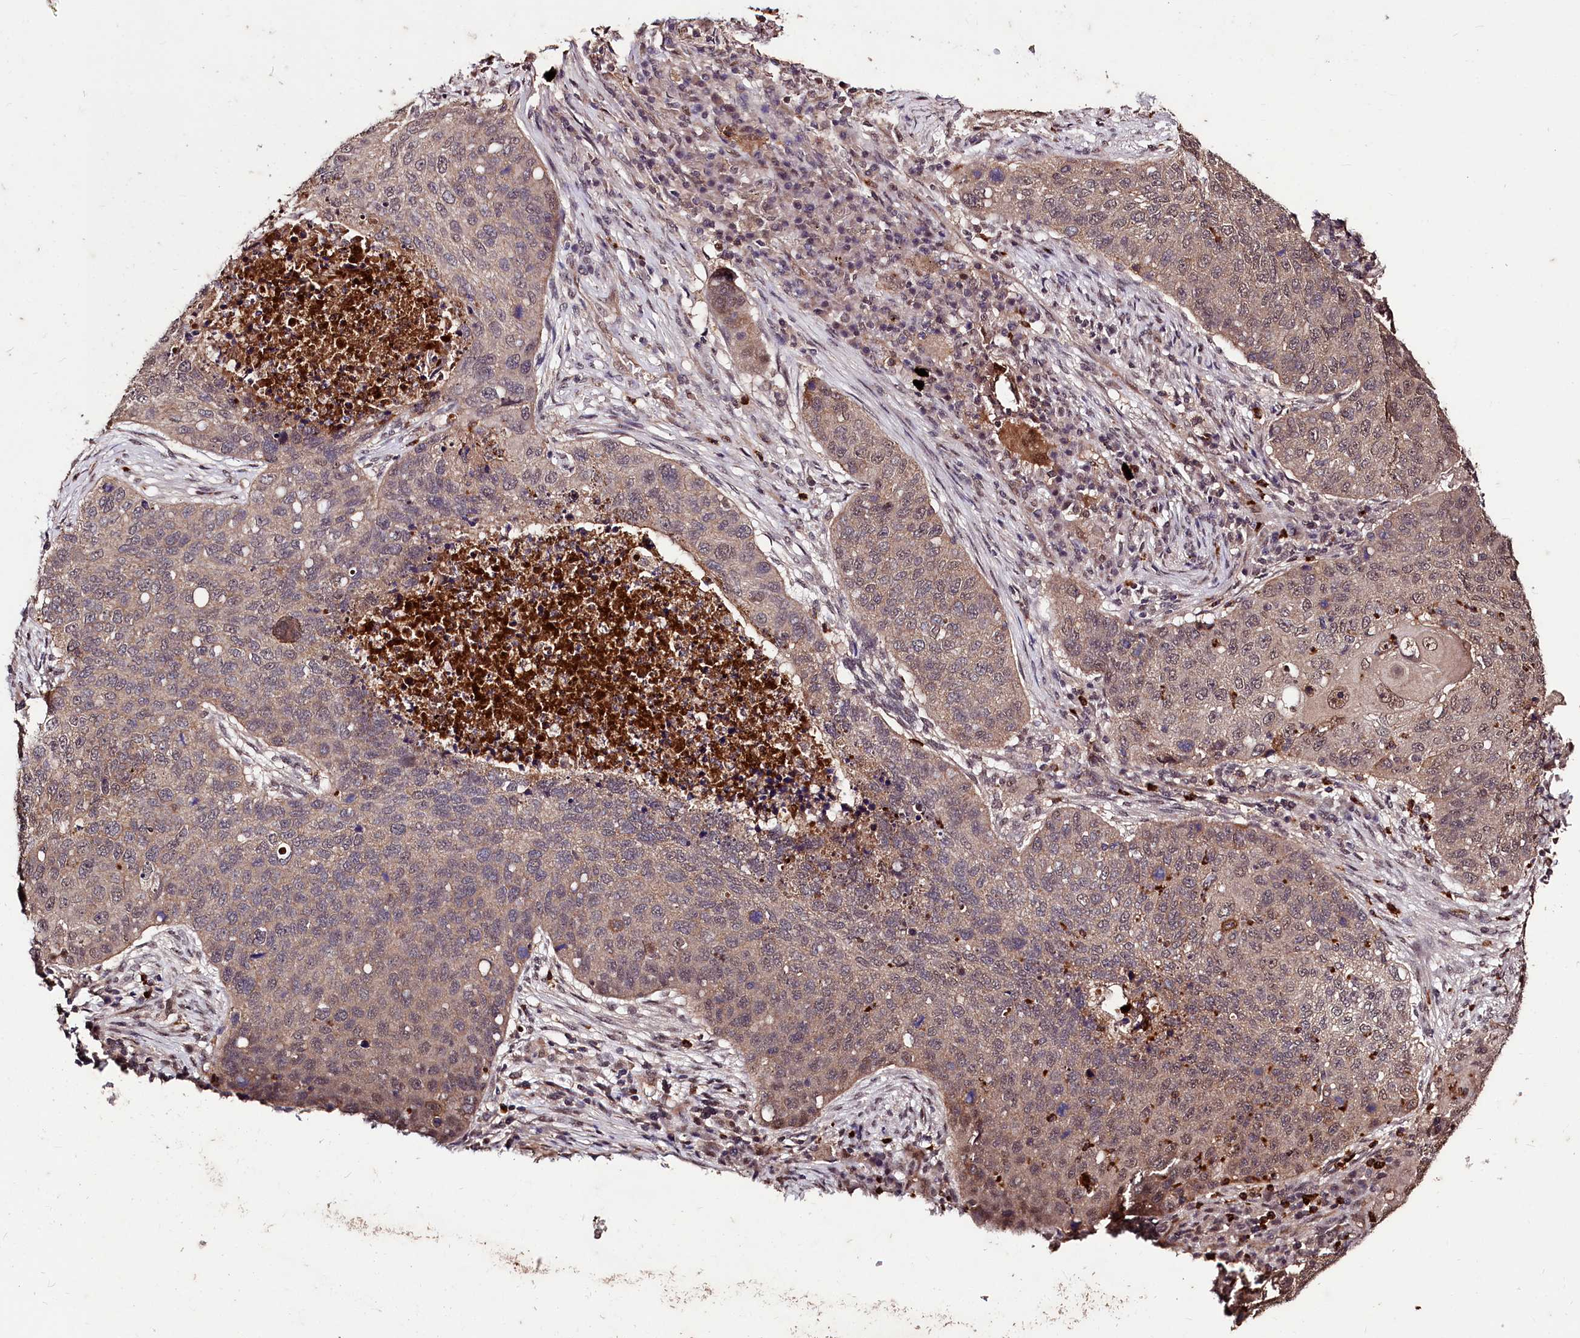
{"staining": {"intensity": "weak", "quantity": "25%-75%", "location": "cytoplasmic/membranous,nuclear"}, "tissue": "lung cancer", "cell_type": "Tumor cells", "image_type": "cancer", "snomed": [{"axis": "morphology", "description": "Squamous cell carcinoma, NOS"}, {"axis": "topography", "description": "Lung"}], "caption": "Immunohistochemistry (DAB) staining of human lung squamous cell carcinoma exhibits weak cytoplasmic/membranous and nuclear protein positivity in approximately 25%-75% of tumor cells.", "gene": "KLRB1", "patient": {"sex": "female", "age": 63}}